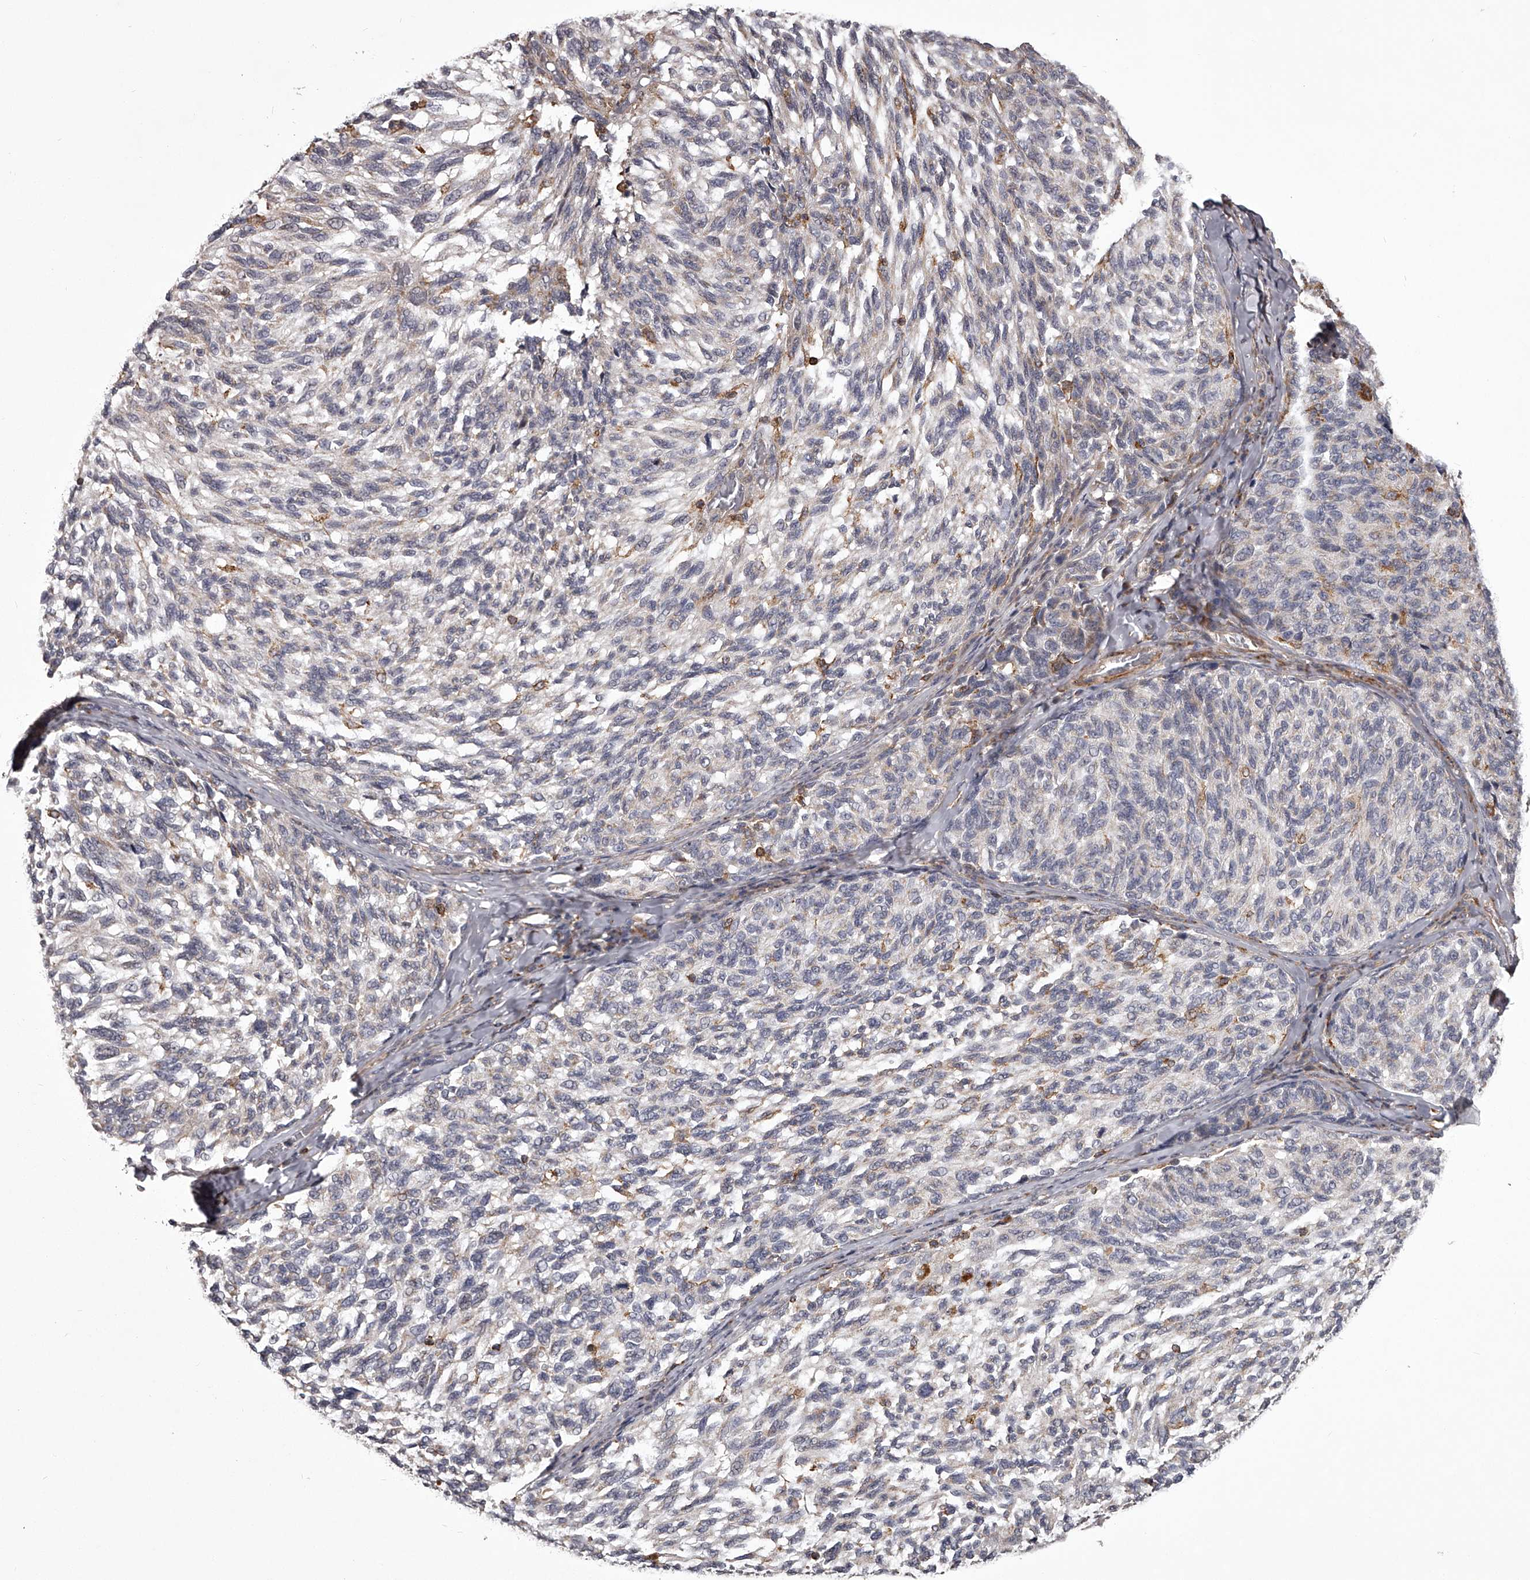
{"staining": {"intensity": "moderate", "quantity": "<25%", "location": "cytoplasmic/membranous"}, "tissue": "melanoma", "cell_type": "Tumor cells", "image_type": "cancer", "snomed": [{"axis": "morphology", "description": "Malignant melanoma, NOS"}, {"axis": "topography", "description": "Skin"}], "caption": "Human malignant melanoma stained with a protein marker reveals moderate staining in tumor cells.", "gene": "RRP36", "patient": {"sex": "female", "age": 73}}